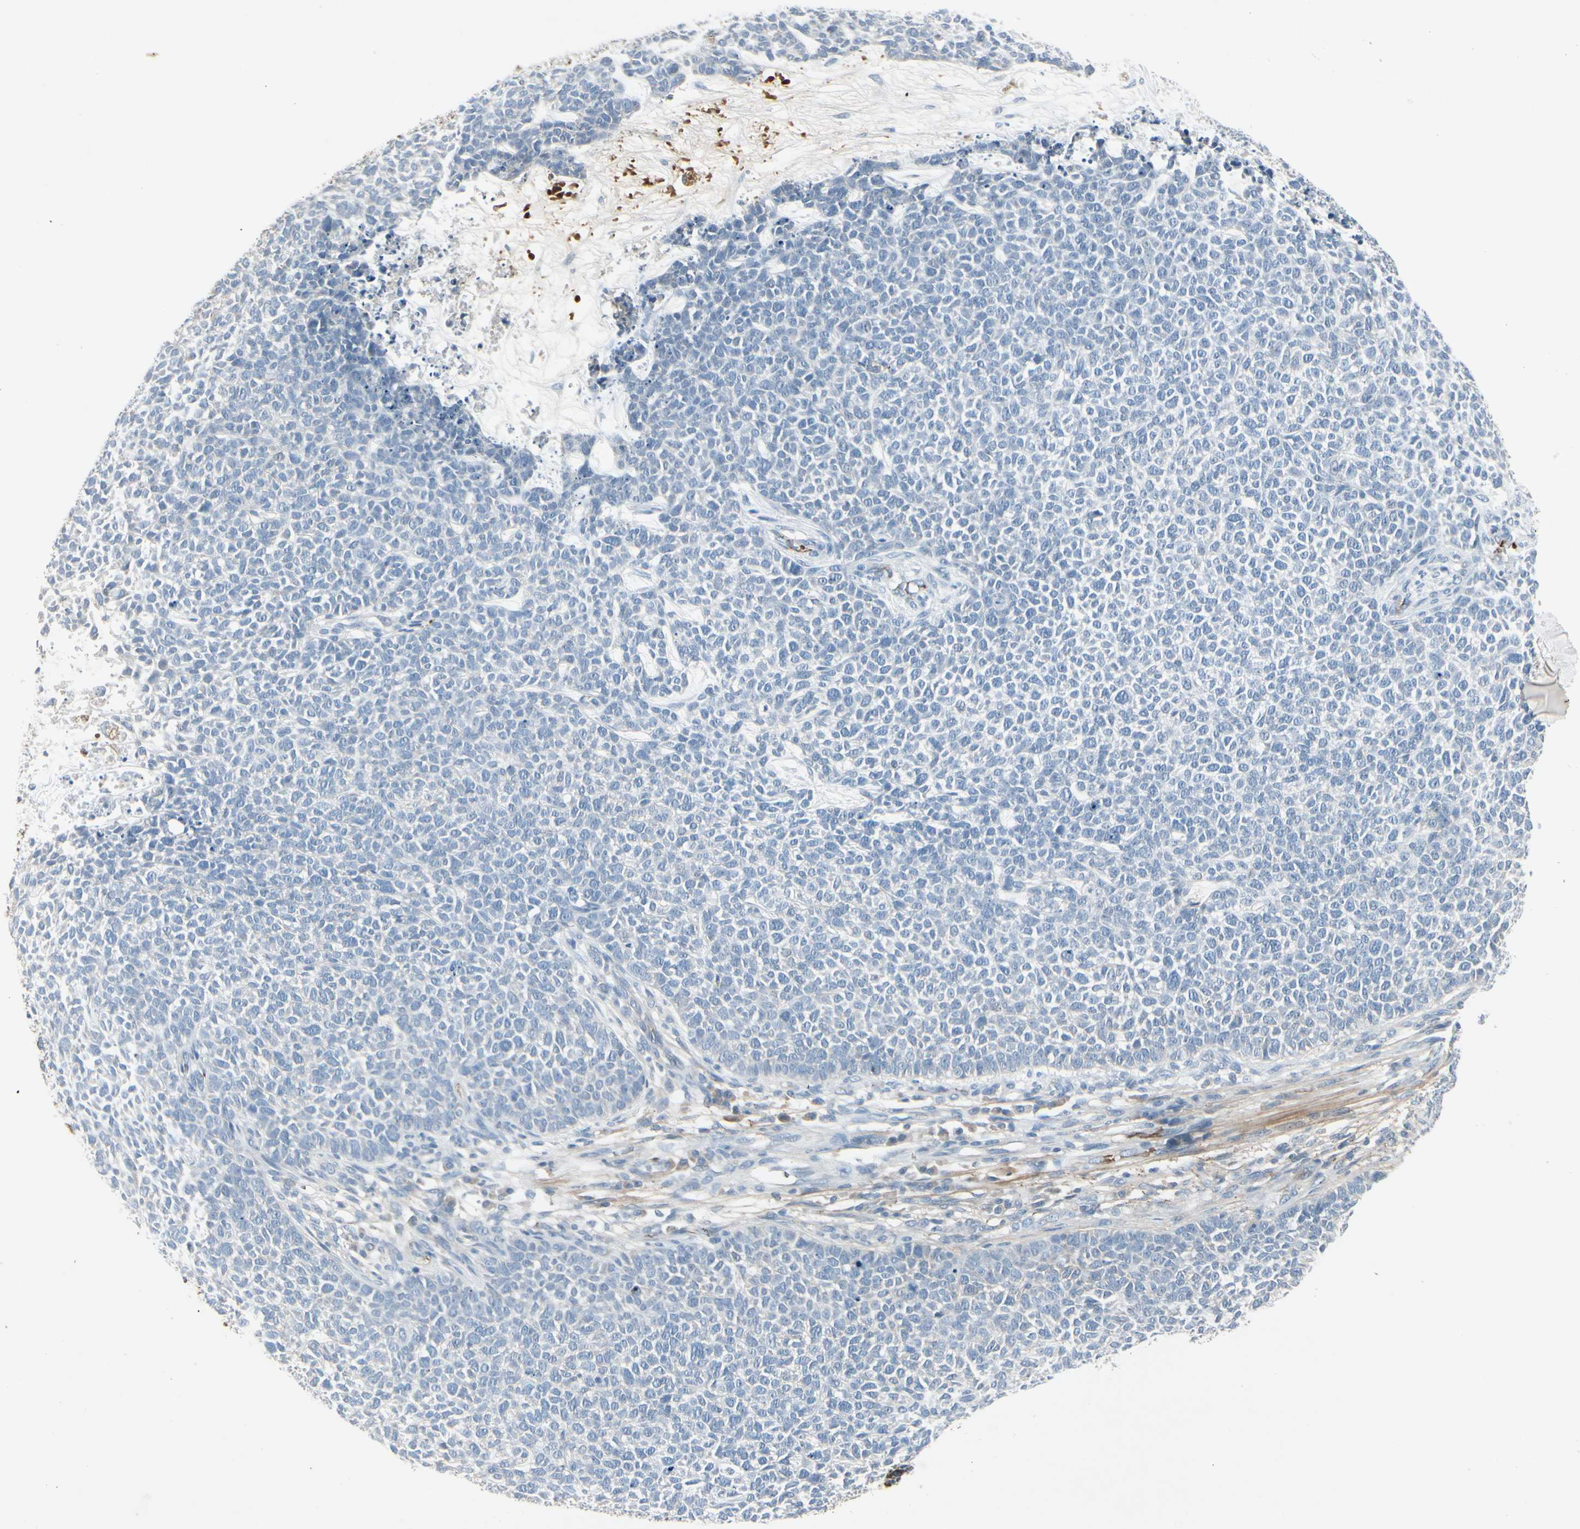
{"staining": {"intensity": "negative", "quantity": "none", "location": "none"}, "tissue": "skin cancer", "cell_type": "Tumor cells", "image_type": "cancer", "snomed": [{"axis": "morphology", "description": "Basal cell carcinoma"}, {"axis": "topography", "description": "Skin"}], "caption": "Immunohistochemistry (IHC) of human skin cancer displays no expression in tumor cells.", "gene": "IGHM", "patient": {"sex": "female", "age": 84}}